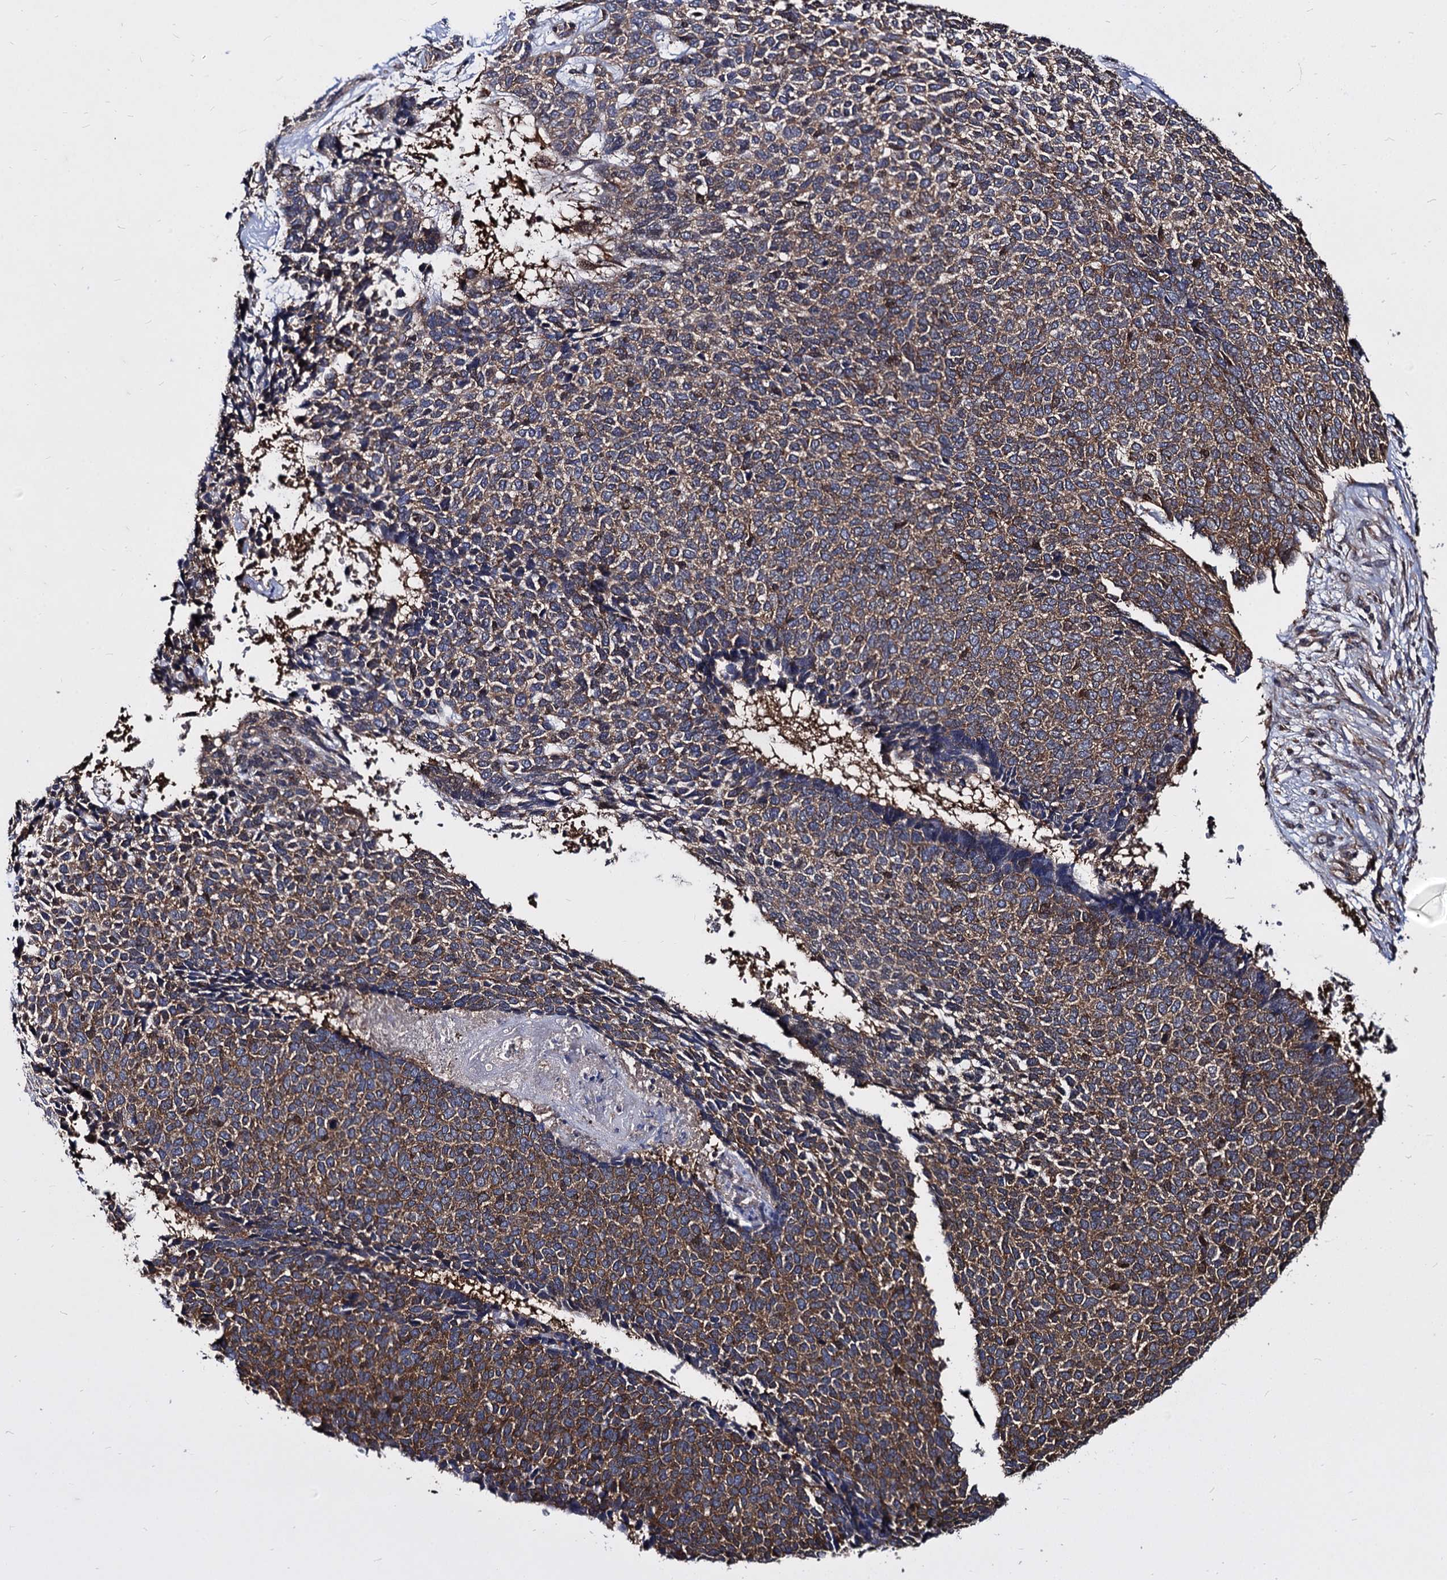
{"staining": {"intensity": "moderate", "quantity": ">75%", "location": "cytoplasmic/membranous"}, "tissue": "skin cancer", "cell_type": "Tumor cells", "image_type": "cancer", "snomed": [{"axis": "morphology", "description": "Basal cell carcinoma"}, {"axis": "topography", "description": "Skin"}], "caption": "A photomicrograph showing moderate cytoplasmic/membranous positivity in about >75% of tumor cells in skin cancer (basal cell carcinoma), as visualized by brown immunohistochemical staining.", "gene": "NME1", "patient": {"sex": "female", "age": 84}}